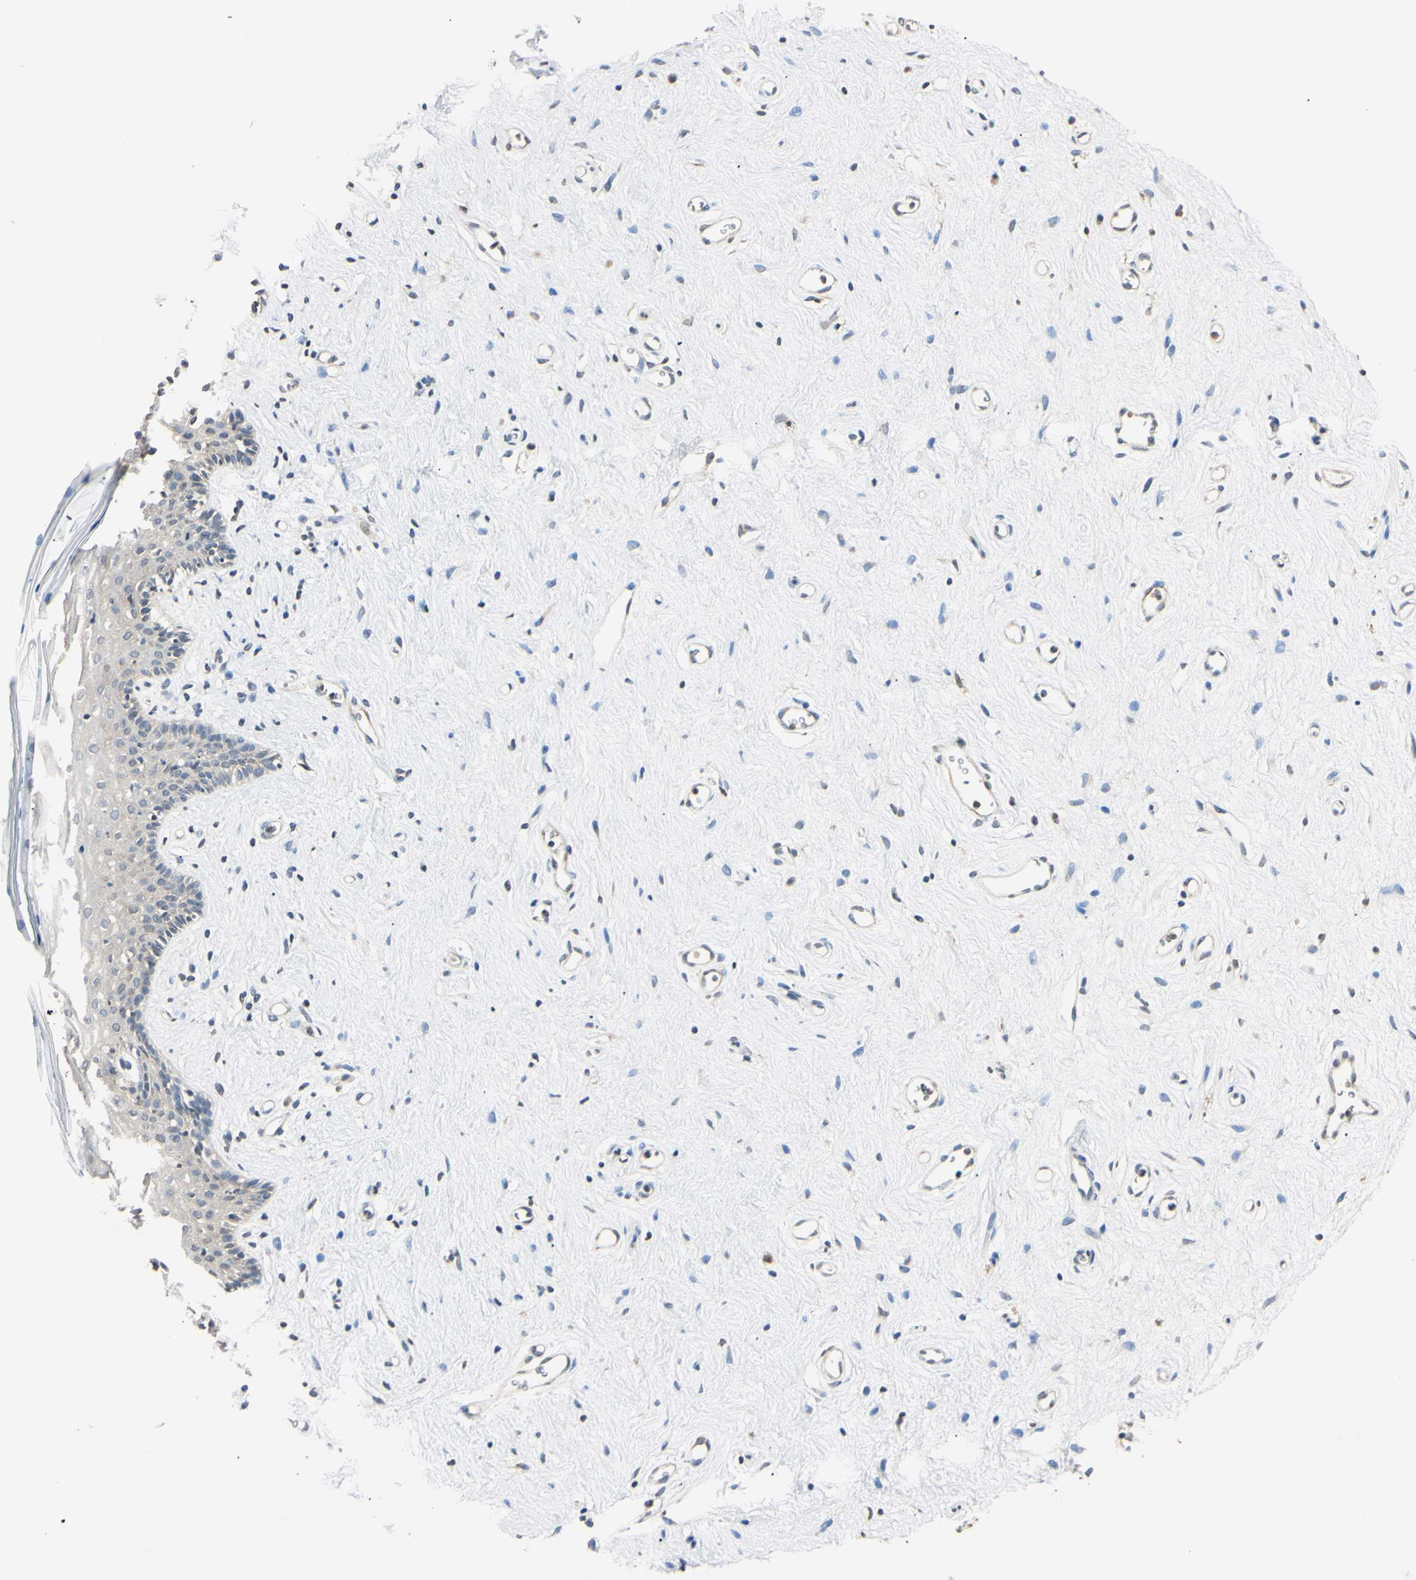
{"staining": {"intensity": "weak", "quantity": "<25%", "location": "cytoplasmic/membranous"}, "tissue": "vagina", "cell_type": "Squamous epithelial cells", "image_type": "normal", "snomed": [{"axis": "morphology", "description": "Normal tissue, NOS"}, {"axis": "topography", "description": "Vagina"}], "caption": "This is an immunohistochemistry (IHC) micrograph of unremarkable human vagina. There is no positivity in squamous epithelial cells.", "gene": "EPN1", "patient": {"sex": "female", "age": 44}}